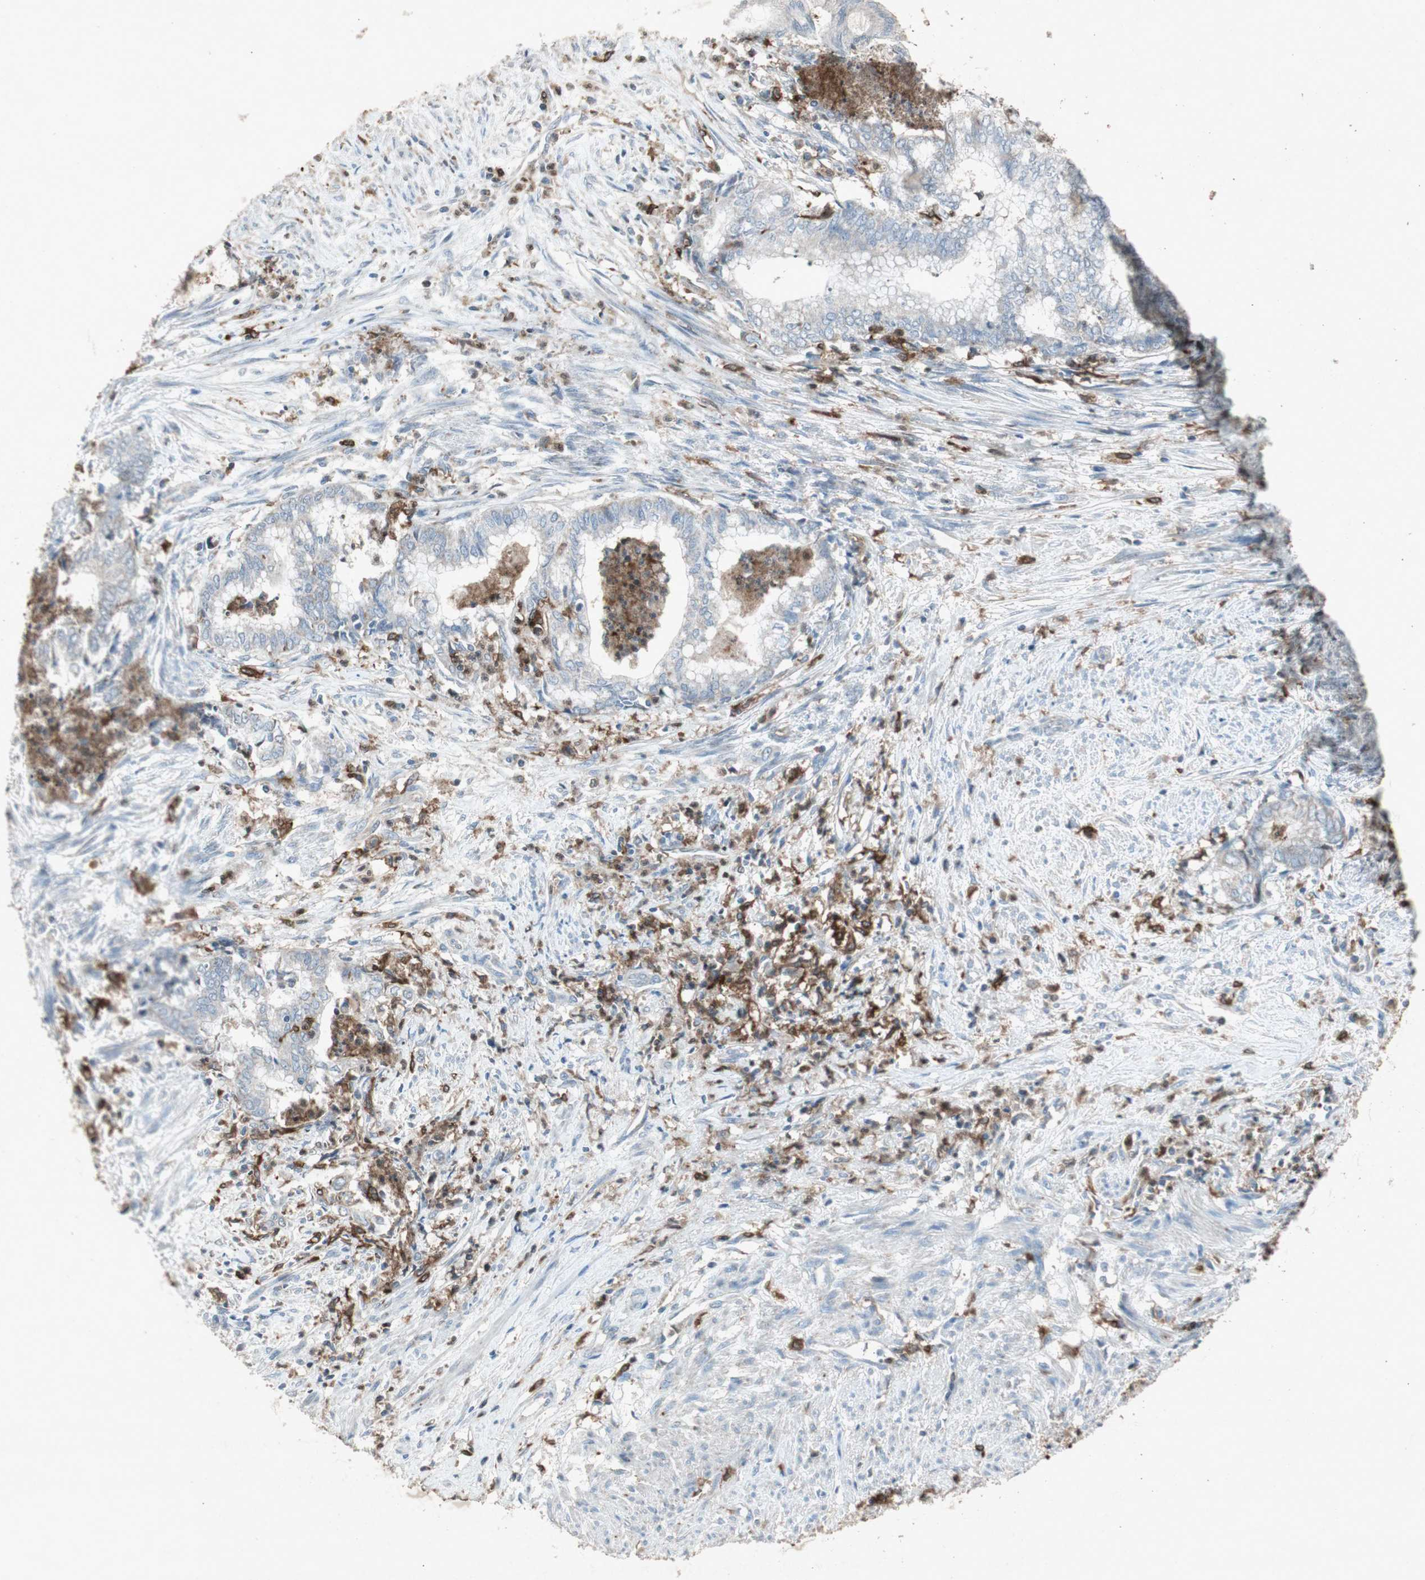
{"staining": {"intensity": "negative", "quantity": "none", "location": "none"}, "tissue": "endometrial cancer", "cell_type": "Tumor cells", "image_type": "cancer", "snomed": [{"axis": "morphology", "description": "Necrosis, NOS"}, {"axis": "morphology", "description": "Adenocarcinoma, NOS"}, {"axis": "topography", "description": "Endometrium"}], "caption": "High magnification brightfield microscopy of endometrial cancer stained with DAB (brown) and counterstained with hematoxylin (blue): tumor cells show no significant expression.", "gene": "TYROBP", "patient": {"sex": "female", "age": 79}}